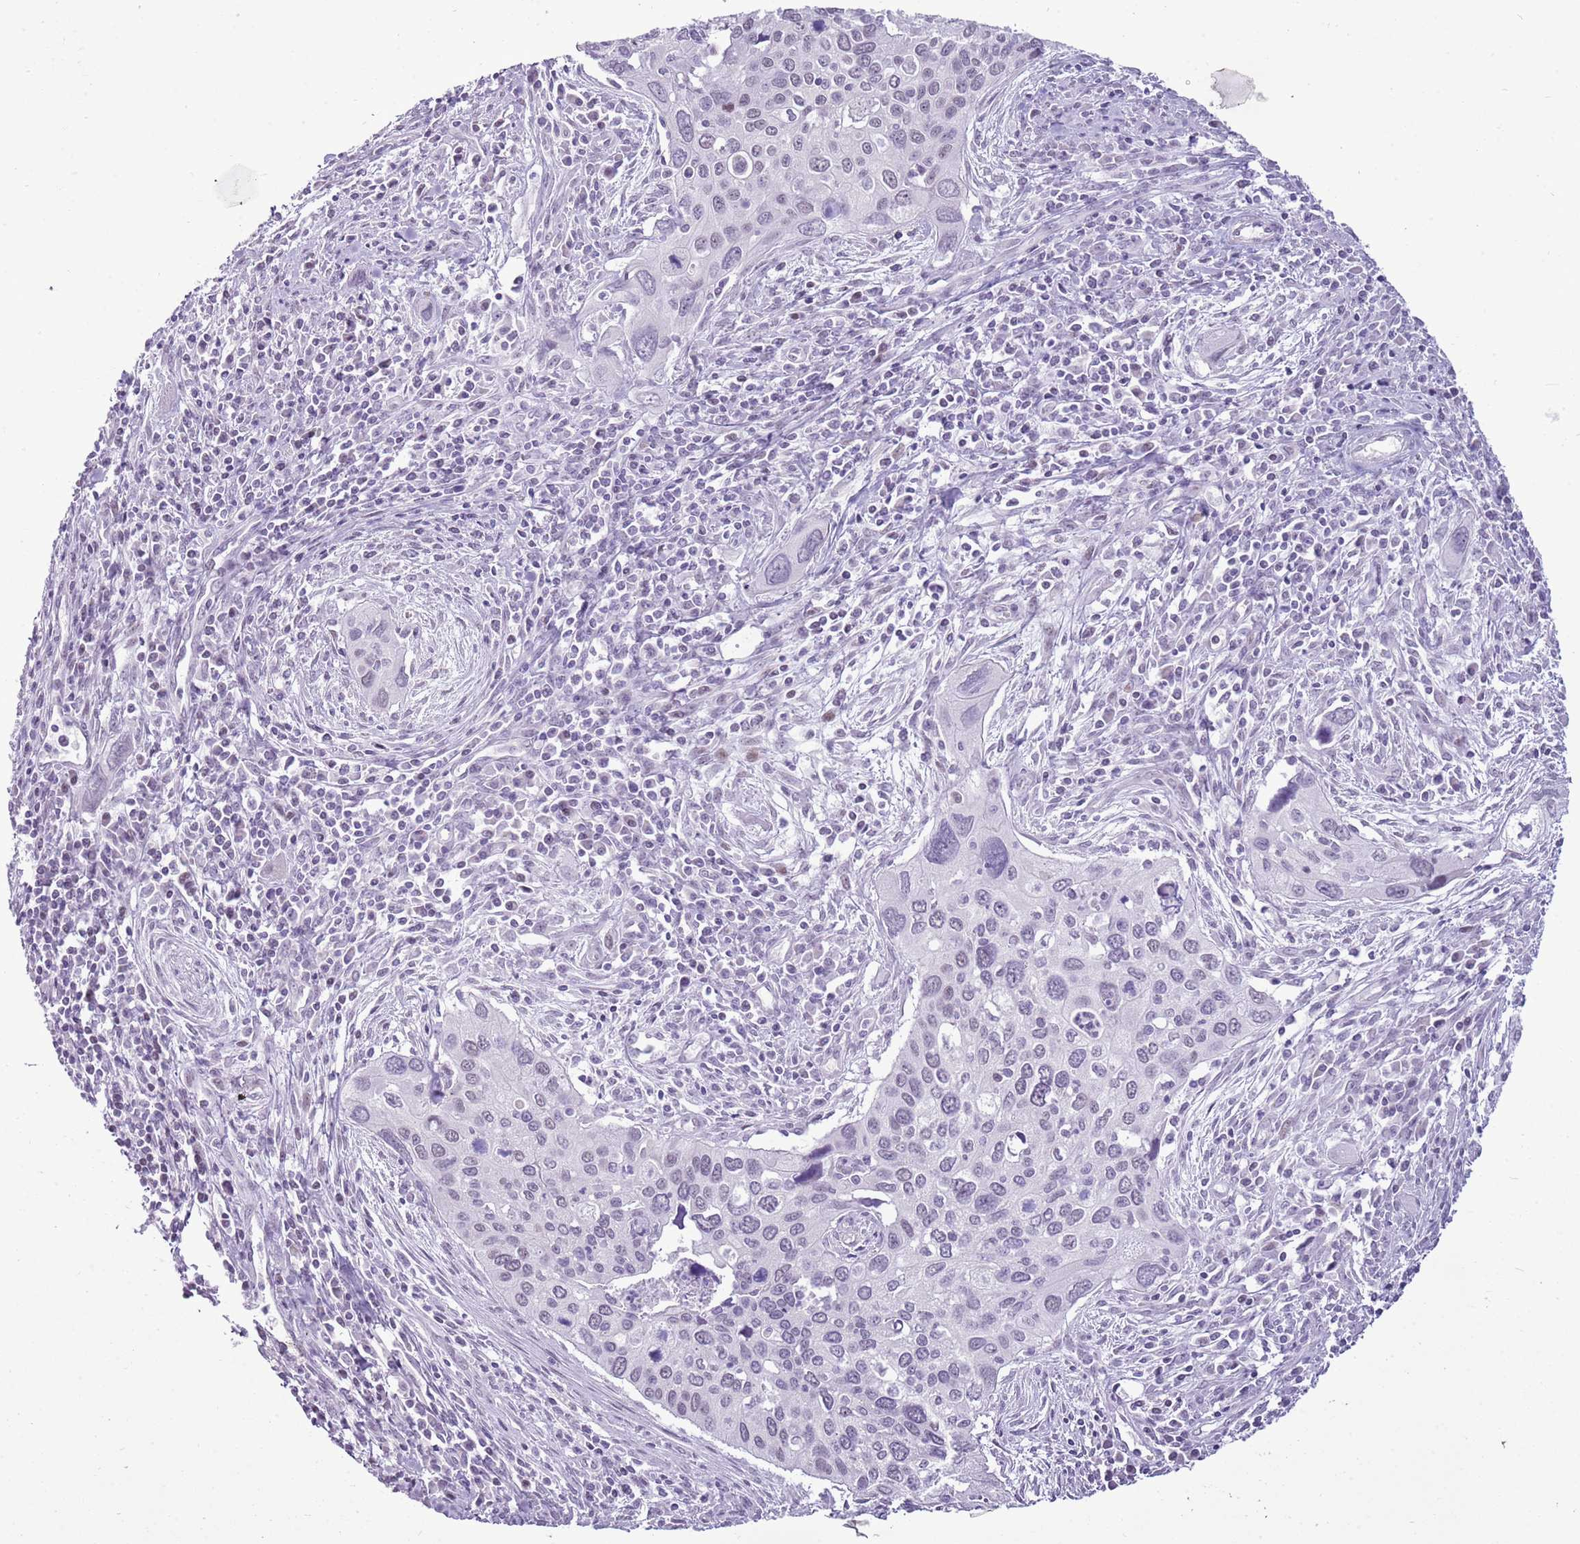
{"staining": {"intensity": "negative", "quantity": "none", "location": "none"}, "tissue": "cervical cancer", "cell_type": "Tumor cells", "image_type": "cancer", "snomed": [{"axis": "morphology", "description": "Squamous cell carcinoma, NOS"}, {"axis": "topography", "description": "Cervix"}], "caption": "Micrograph shows no significant protein expression in tumor cells of squamous cell carcinoma (cervical).", "gene": "RPL3L", "patient": {"sex": "female", "age": 55}}